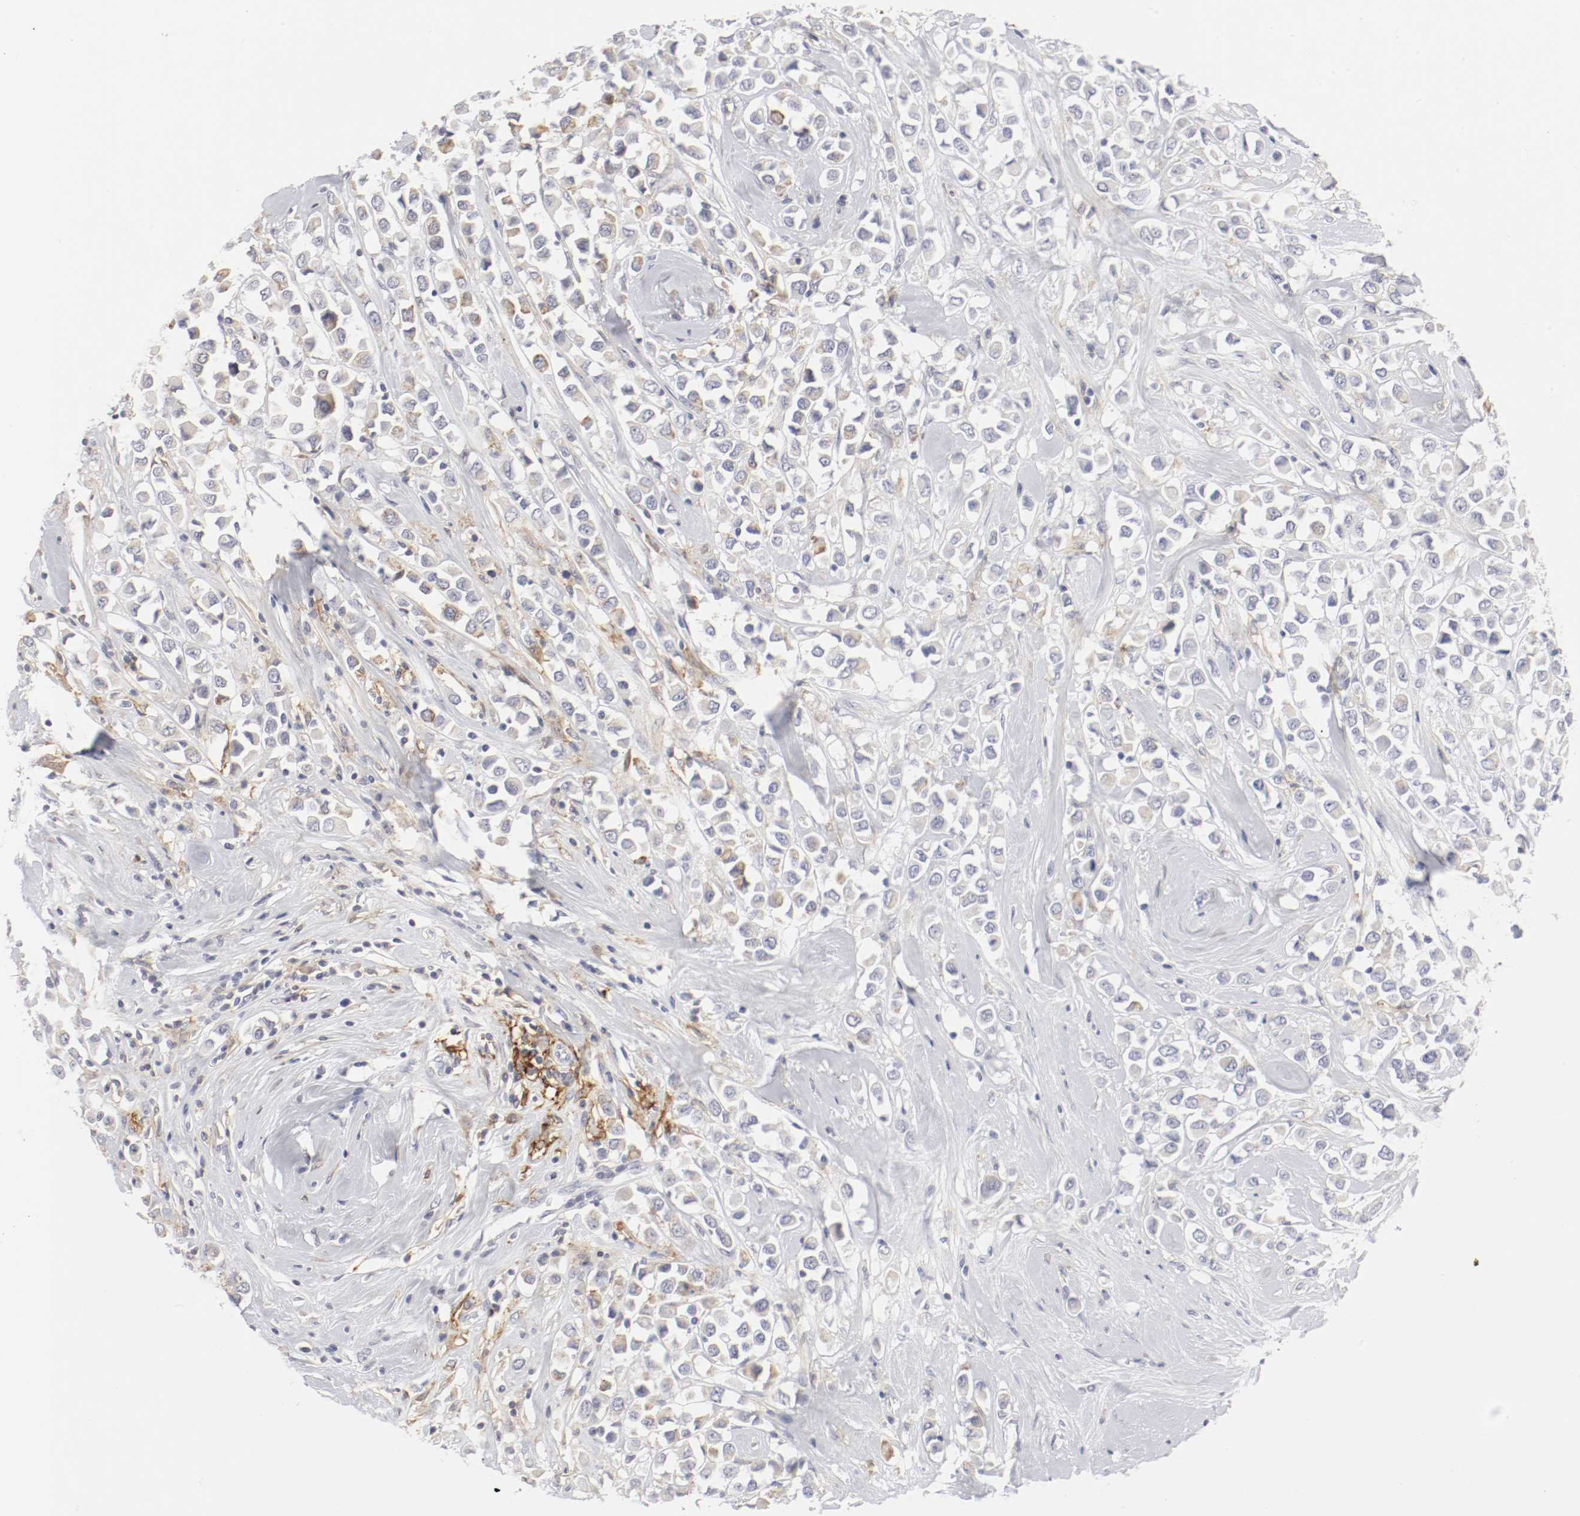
{"staining": {"intensity": "moderate", "quantity": "25%-75%", "location": "cytoplasmic/membranous"}, "tissue": "breast cancer", "cell_type": "Tumor cells", "image_type": "cancer", "snomed": [{"axis": "morphology", "description": "Duct carcinoma"}, {"axis": "topography", "description": "Breast"}], "caption": "A brown stain labels moderate cytoplasmic/membranous positivity of a protein in intraductal carcinoma (breast) tumor cells. (DAB = brown stain, brightfield microscopy at high magnification).", "gene": "ITGAX", "patient": {"sex": "female", "age": 61}}